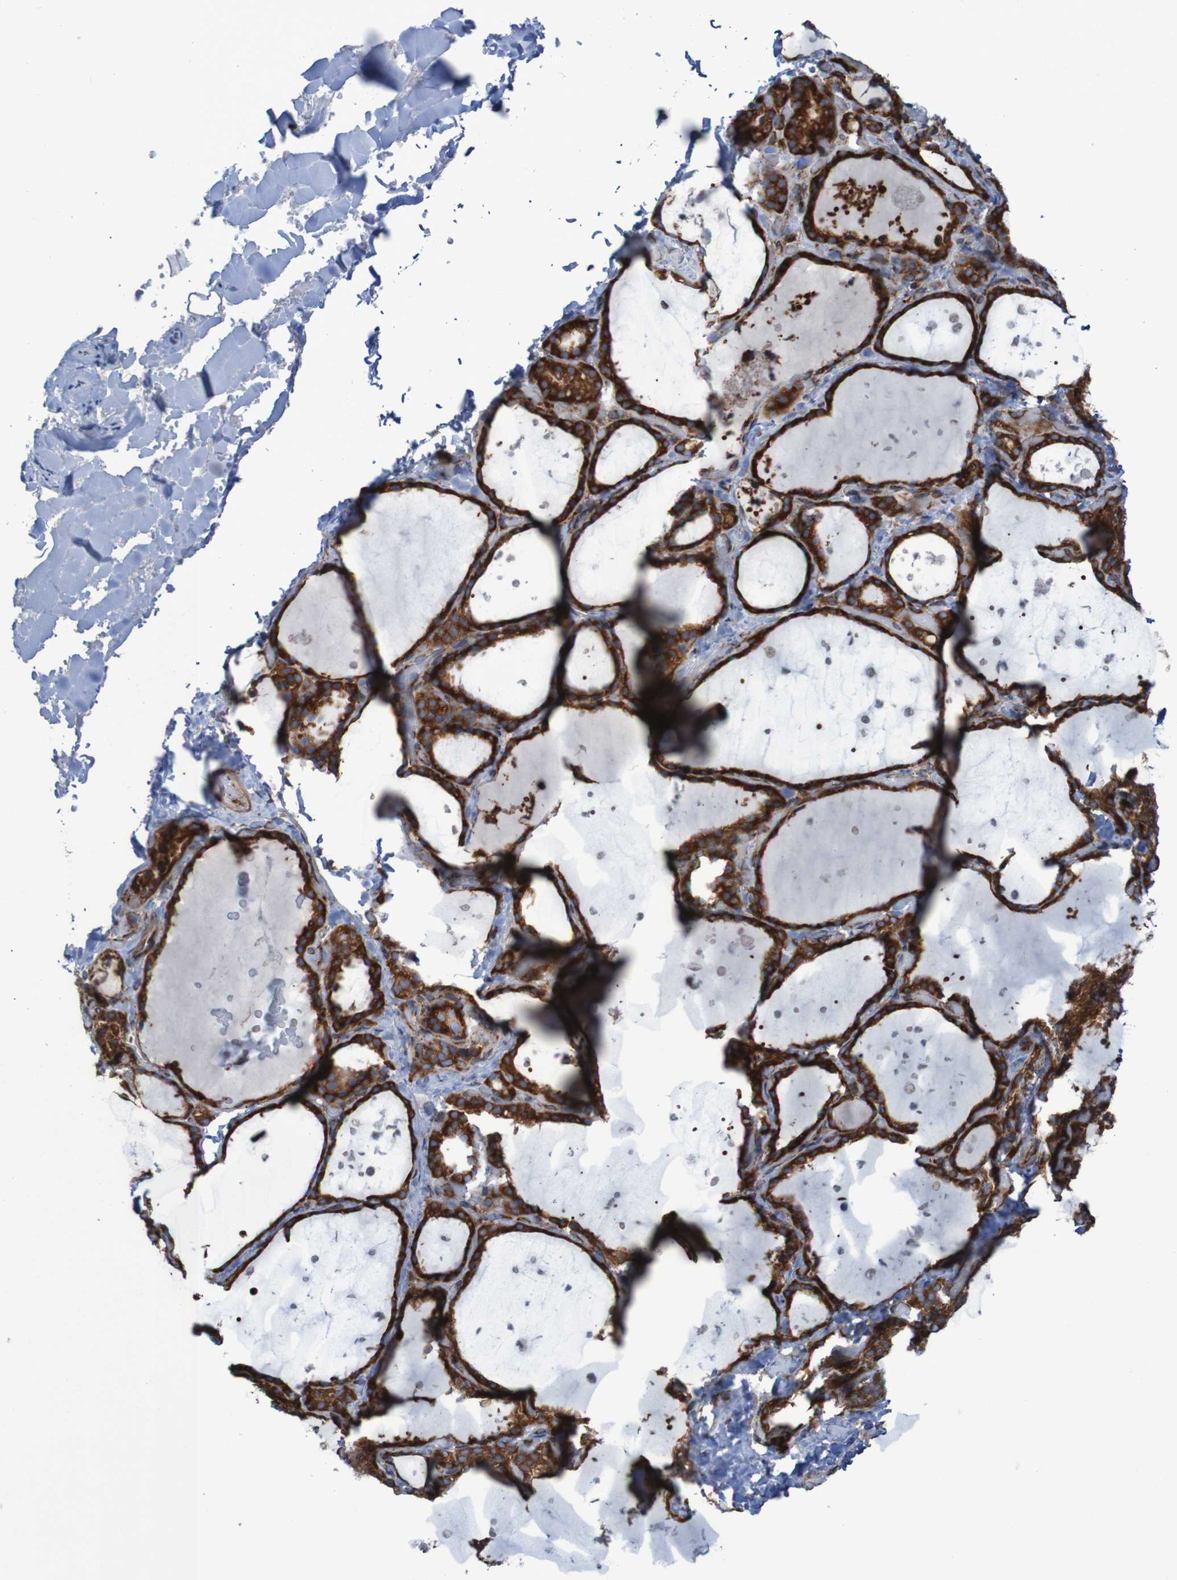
{"staining": {"intensity": "strong", "quantity": ">75%", "location": "cytoplasmic/membranous"}, "tissue": "thyroid gland", "cell_type": "Glandular cells", "image_type": "normal", "snomed": [{"axis": "morphology", "description": "Normal tissue, NOS"}, {"axis": "topography", "description": "Thyroid gland"}], "caption": "Protein staining of normal thyroid gland displays strong cytoplasmic/membranous expression in about >75% of glandular cells.", "gene": "RPL10", "patient": {"sex": "female", "age": 44}}